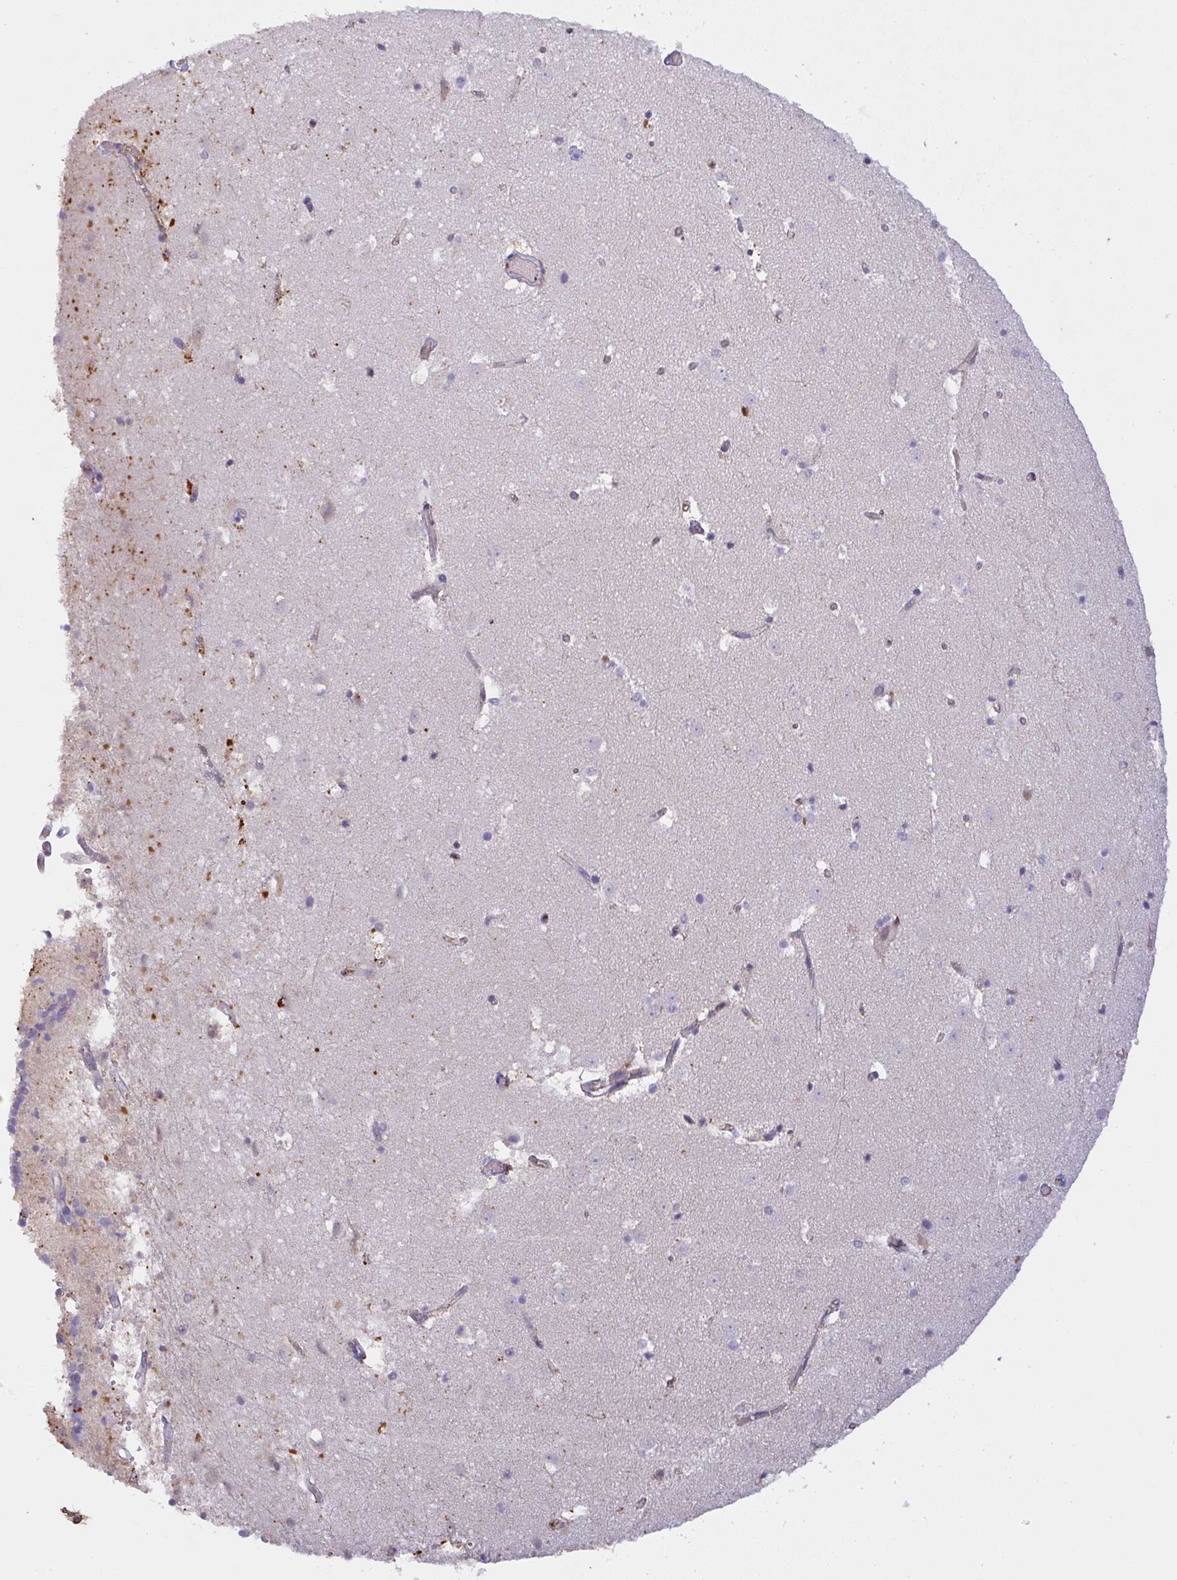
{"staining": {"intensity": "negative", "quantity": "none", "location": "none"}, "tissue": "caudate", "cell_type": "Glial cells", "image_type": "normal", "snomed": [{"axis": "morphology", "description": "Normal tissue, NOS"}, {"axis": "topography", "description": "Lateral ventricle wall"}], "caption": "High power microscopy image of an immunohistochemistry (IHC) histopathology image of normal caudate, revealing no significant staining in glial cells. (Brightfield microscopy of DAB IHC at high magnification).", "gene": "SMYD5", "patient": {"sex": "male", "age": 37}}